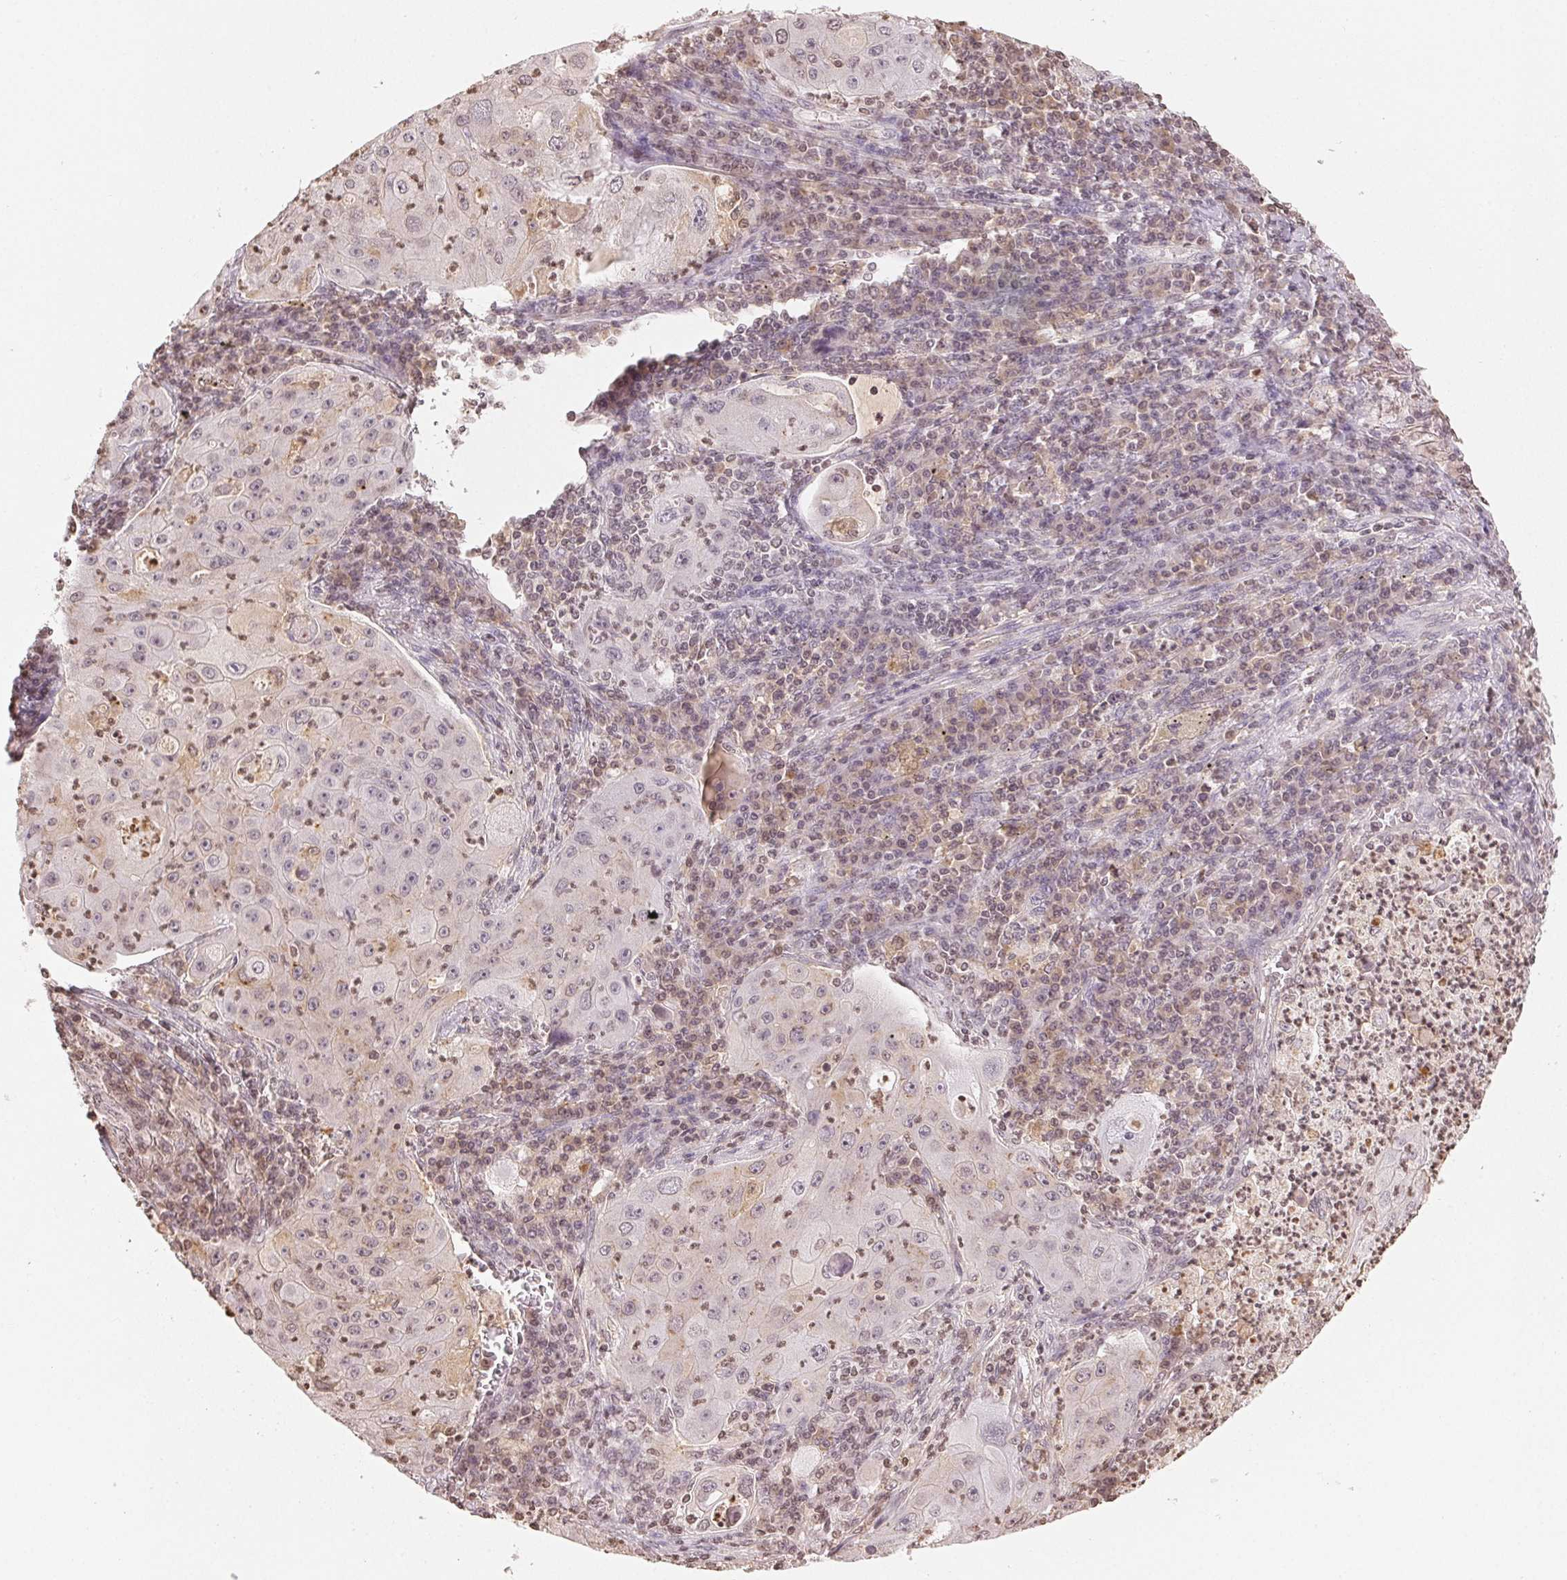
{"staining": {"intensity": "negative", "quantity": "none", "location": "none"}, "tissue": "lung cancer", "cell_type": "Tumor cells", "image_type": "cancer", "snomed": [{"axis": "morphology", "description": "Squamous cell carcinoma, NOS"}, {"axis": "topography", "description": "Lung"}], "caption": "Tumor cells are negative for brown protein staining in squamous cell carcinoma (lung). (DAB (3,3'-diaminobenzidine) immunohistochemistry (IHC), high magnification).", "gene": "TBP", "patient": {"sex": "female", "age": 59}}